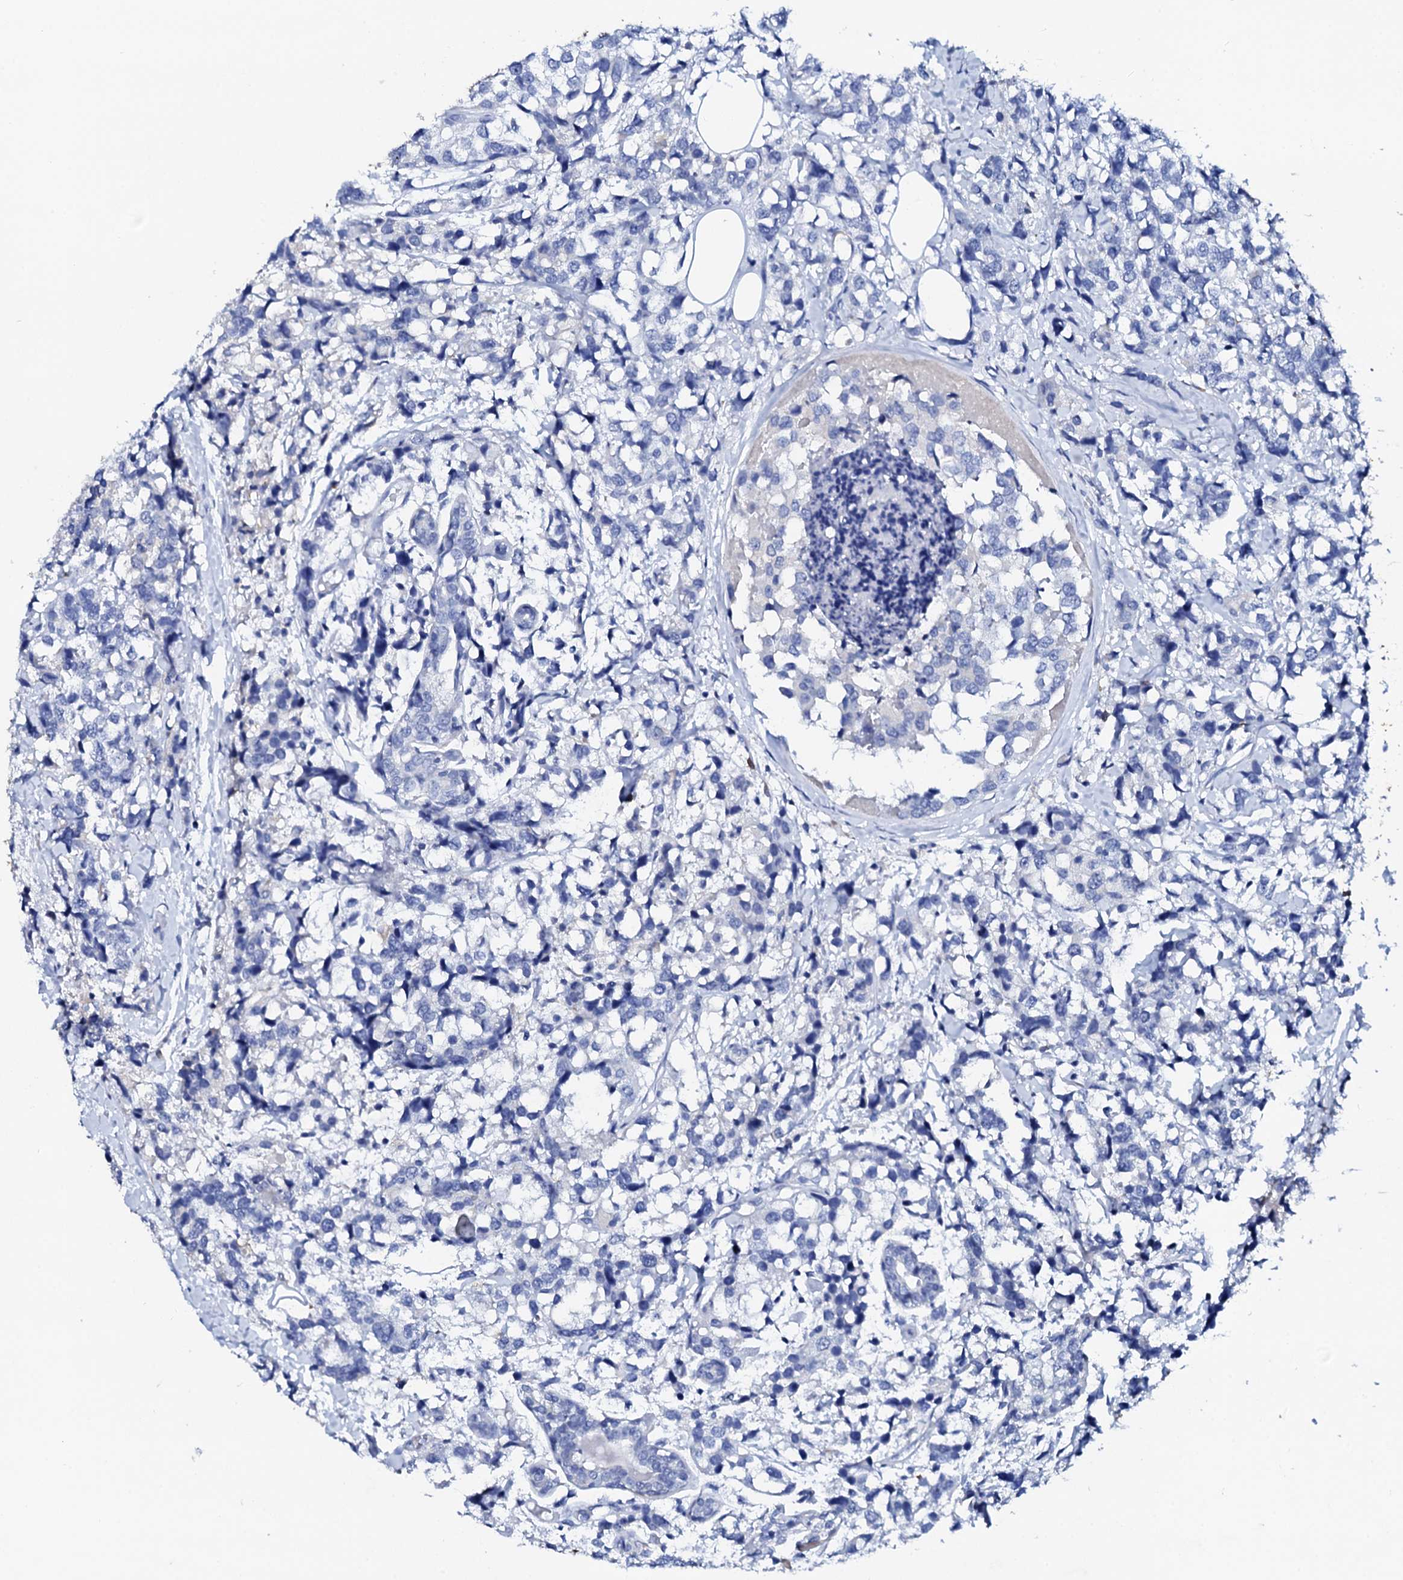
{"staining": {"intensity": "negative", "quantity": "none", "location": "none"}, "tissue": "breast cancer", "cell_type": "Tumor cells", "image_type": "cancer", "snomed": [{"axis": "morphology", "description": "Lobular carcinoma"}, {"axis": "topography", "description": "Breast"}], "caption": "Breast lobular carcinoma was stained to show a protein in brown. There is no significant expression in tumor cells.", "gene": "GLB1L3", "patient": {"sex": "female", "age": 59}}